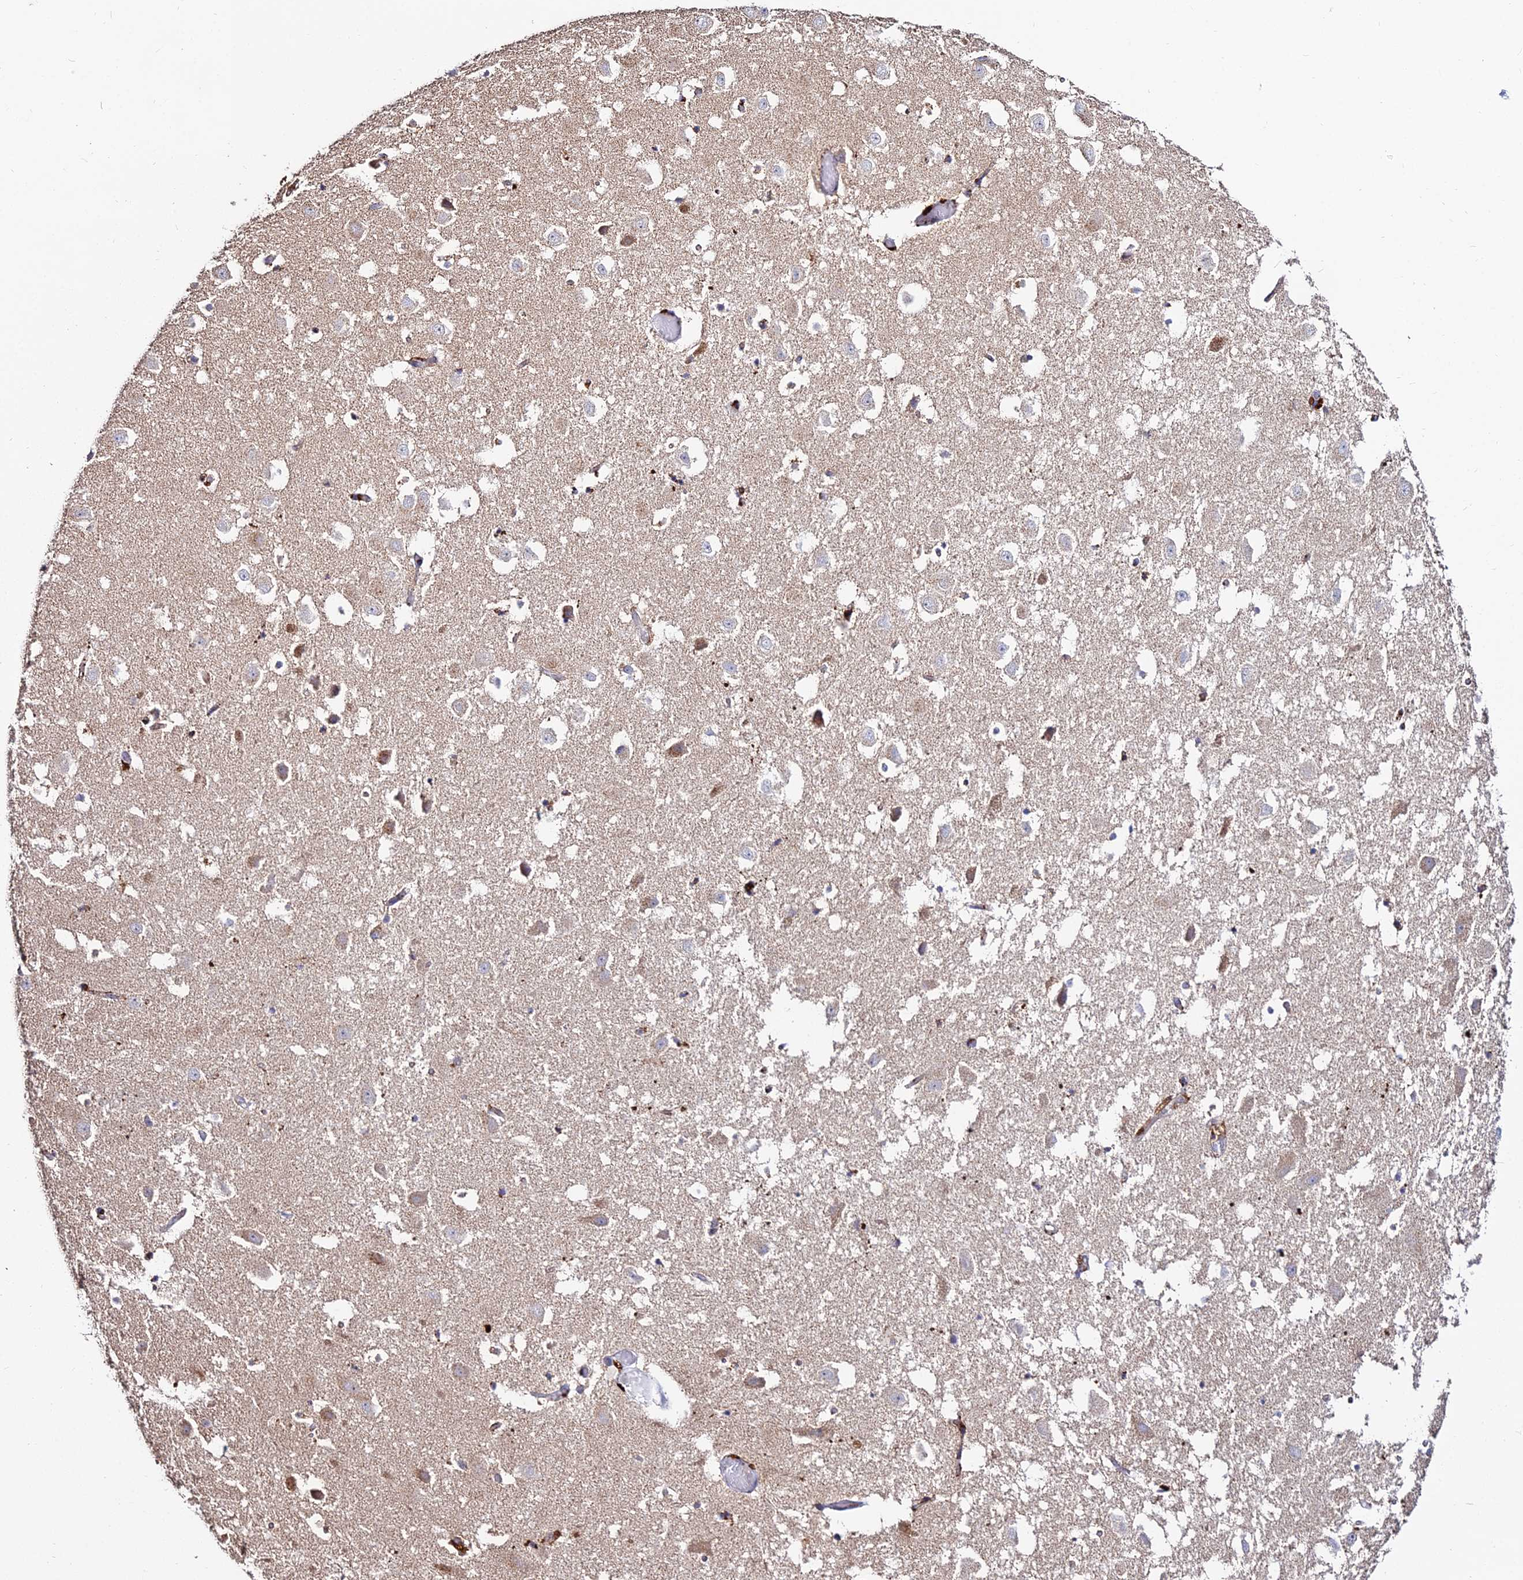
{"staining": {"intensity": "weak", "quantity": "<25%", "location": "cytoplasmic/membranous"}, "tissue": "hippocampus", "cell_type": "Glial cells", "image_type": "normal", "snomed": [{"axis": "morphology", "description": "Normal tissue, NOS"}, {"axis": "topography", "description": "Hippocampus"}], "caption": "This is an immunohistochemistry (IHC) image of normal human hippocampus. There is no expression in glial cells.", "gene": "PNLIPRP3", "patient": {"sex": "female", "age": 52}}